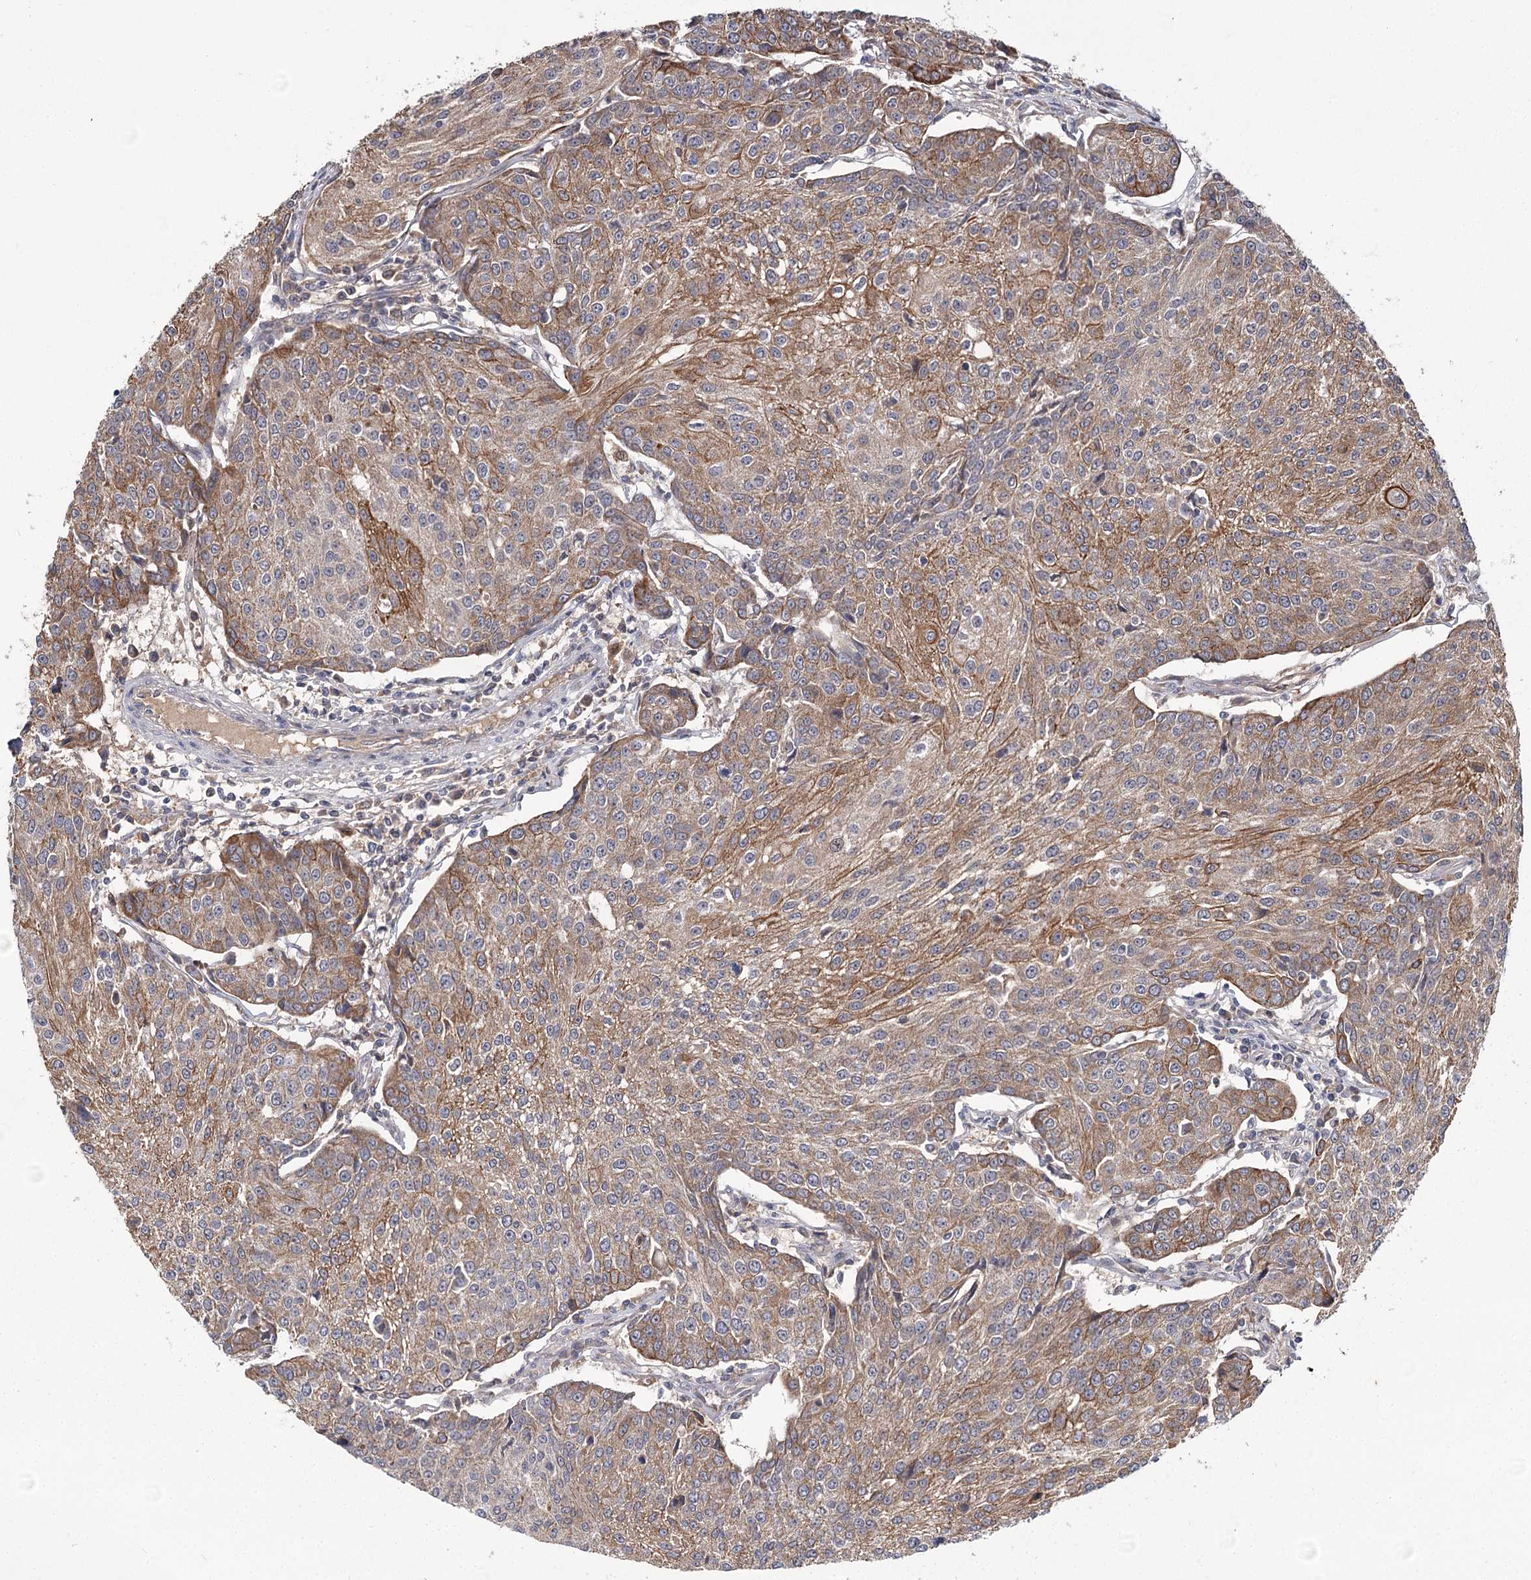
{"staining": {"intensity": "moderate", "quantity": "25%-75%", "location": "cytoplasmic/membranous"}, "tissue": "urothelial cancer", "cell_type": "Tumor cells", "image_type": "cancer", "snomed": [{"axis": "morphology", "description": "Urothelial carcinoma, High grade"}, {"axis": "topography", "description": "Urinary bladder"}], "caption": "This histopathology image exhibits immunohistochemistry staining of urothelial carcinoma (high-grade), with medium moderate cytoplasmic/membranous positivity in approximately 25%-75% of tumor cells.", "gene": "MFN1", "patient": {"sex": "female", "age": 85}}